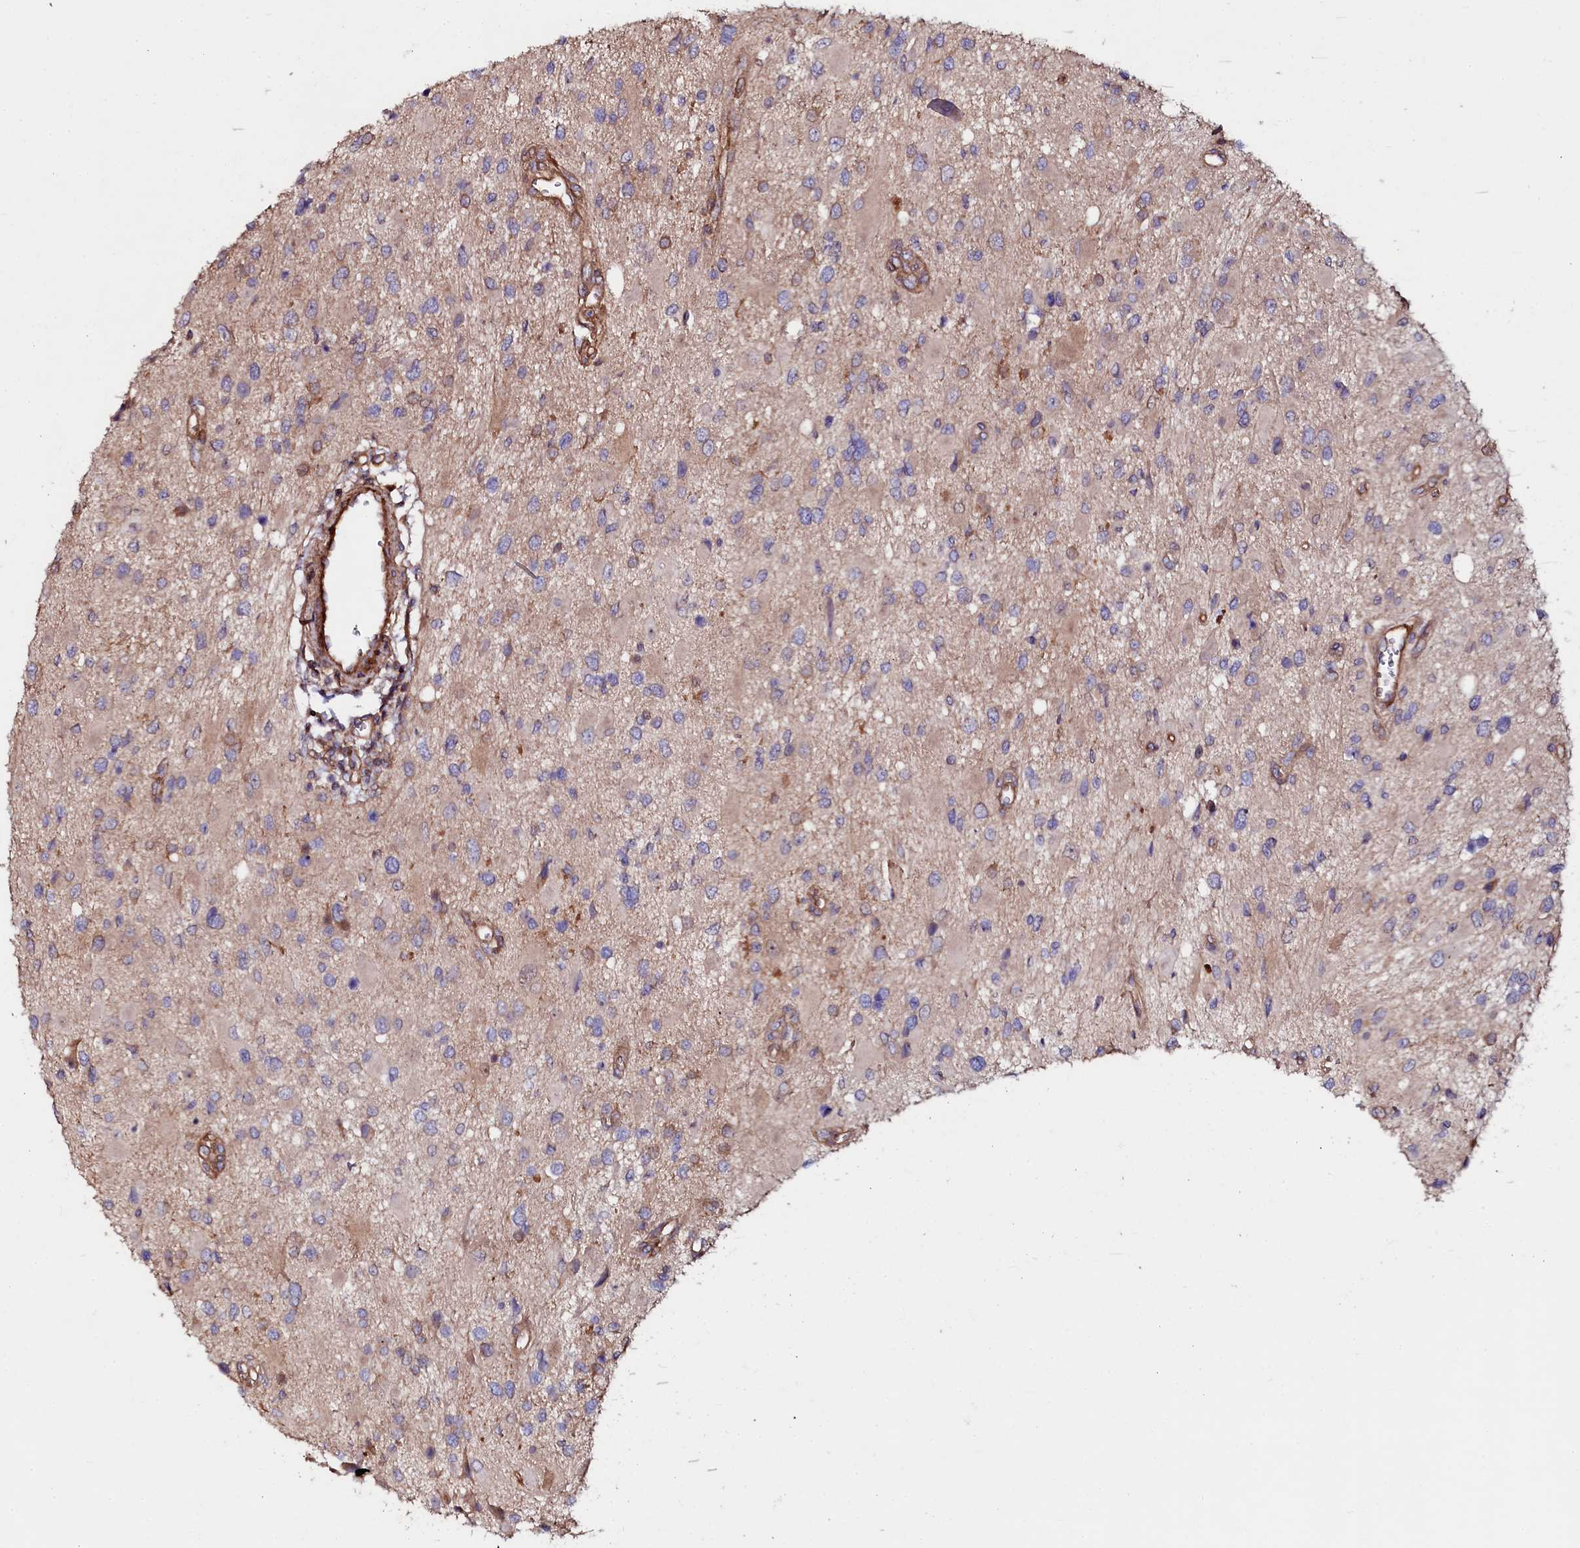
{"staining": {"intensity": "weak", "quantity": "25%-75%", "location": "cytoplasmic/membranous"}, "tissue": "glioma", "cell_type": "Tumor cells", "image_type": "cancer", "snomed": [{"axis": "morphology", "description": "Glioma, malignant, High grade"}, {"axis": "topography", "description": "Brain"}], "caption": "This is a micrograph of IHC staining of malignant high-grade glioma, which shows weak expression in the cytoplasmic/membranous of tumor cells.", "gene": "USPL1", "patient": {"sex": "male", "age": 53}}